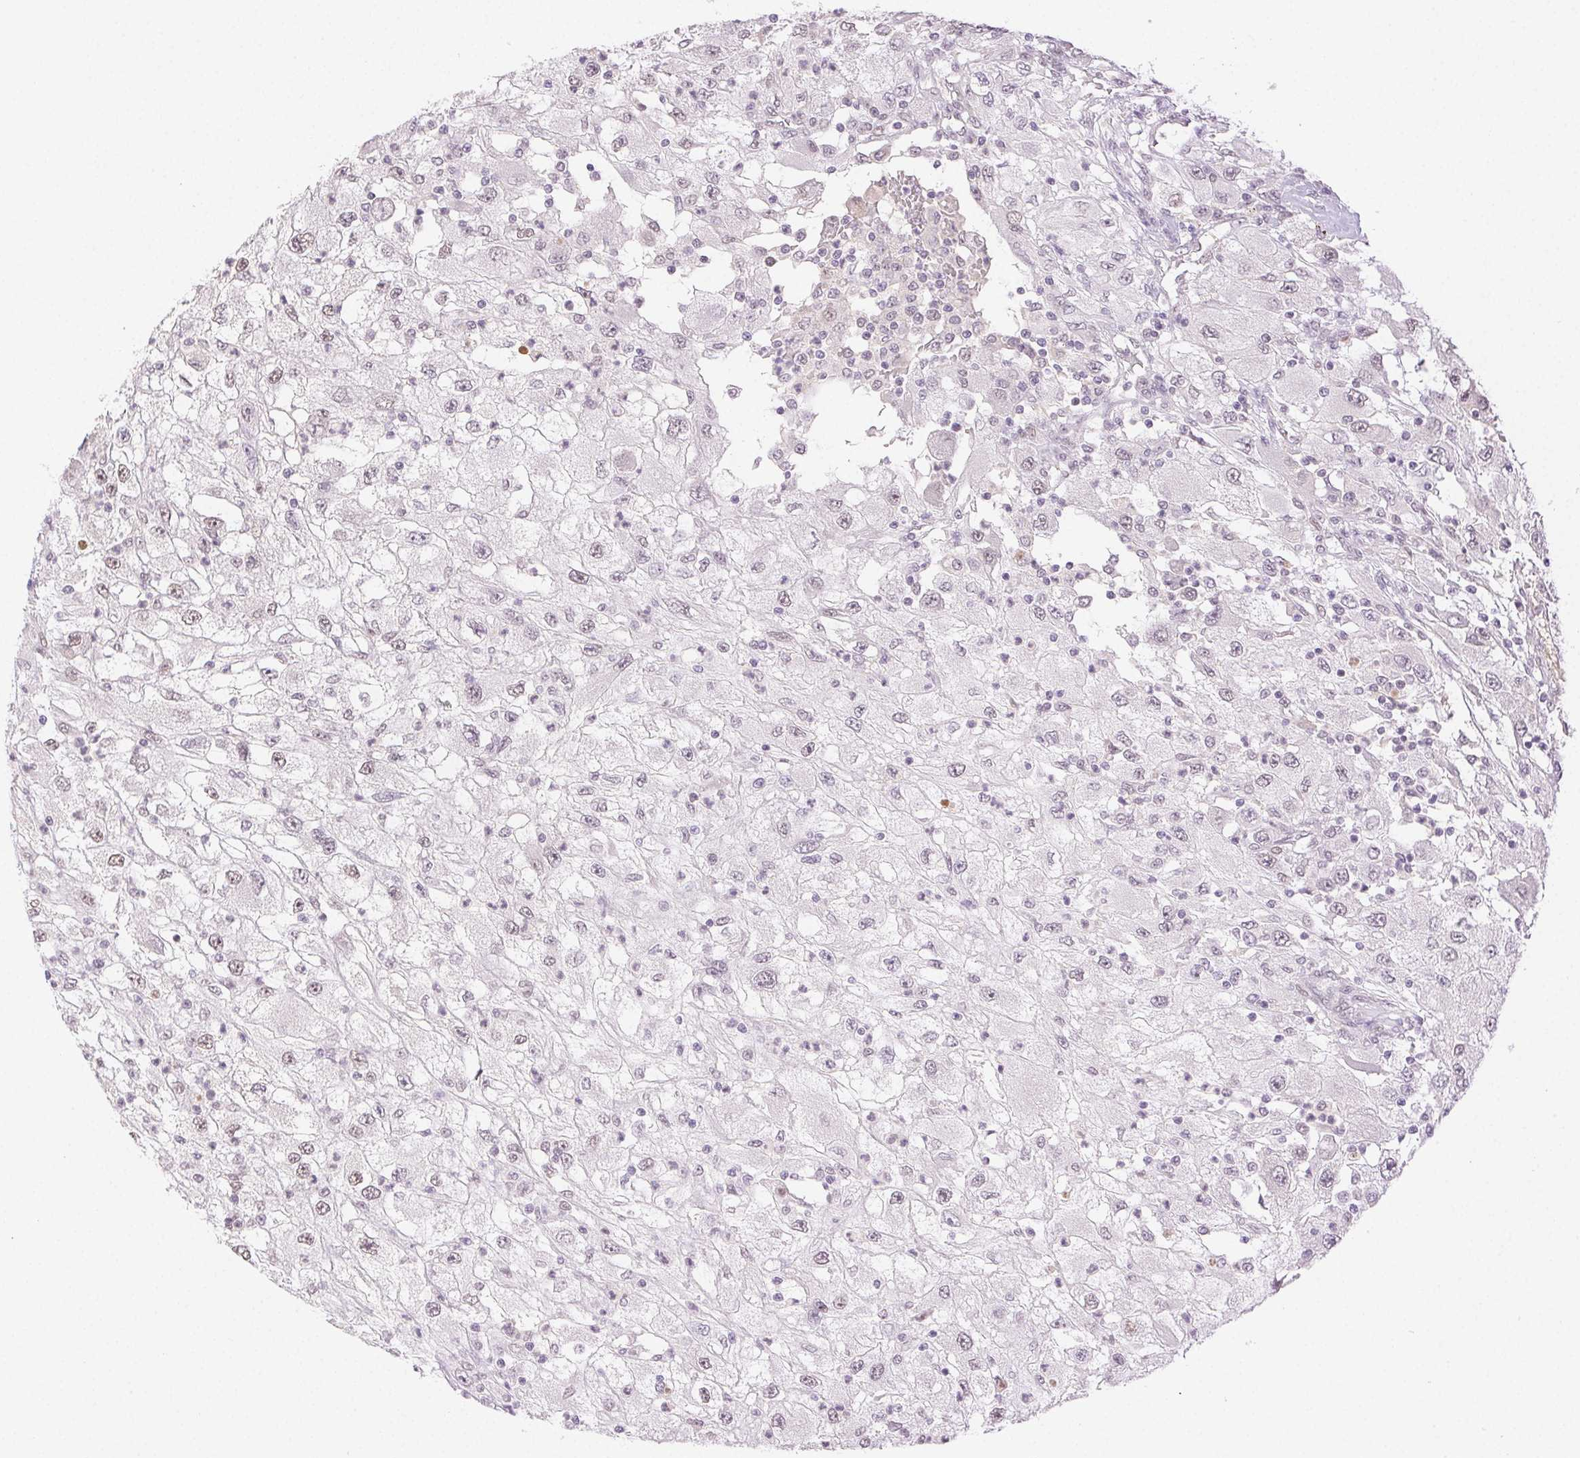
{"staining": {"intensity": "negative", "quantity": "none", "location": "none"}, "tissue": "renal cancer", "cell_type": "Tumor cells", "image_type": "cancer", "snomed": [{"axis": "morphology", "description": "Adenocarcinoma, NOS"}, {"axis": "topography", "description": "Kidney"}], "caption": "This is a image of immunohistochemistry (IHC) staining of renal cancer, which shows no staining in tumor cells.", "gene": "H2AZ2", "patient": {"sex": "female", "age": 67}}